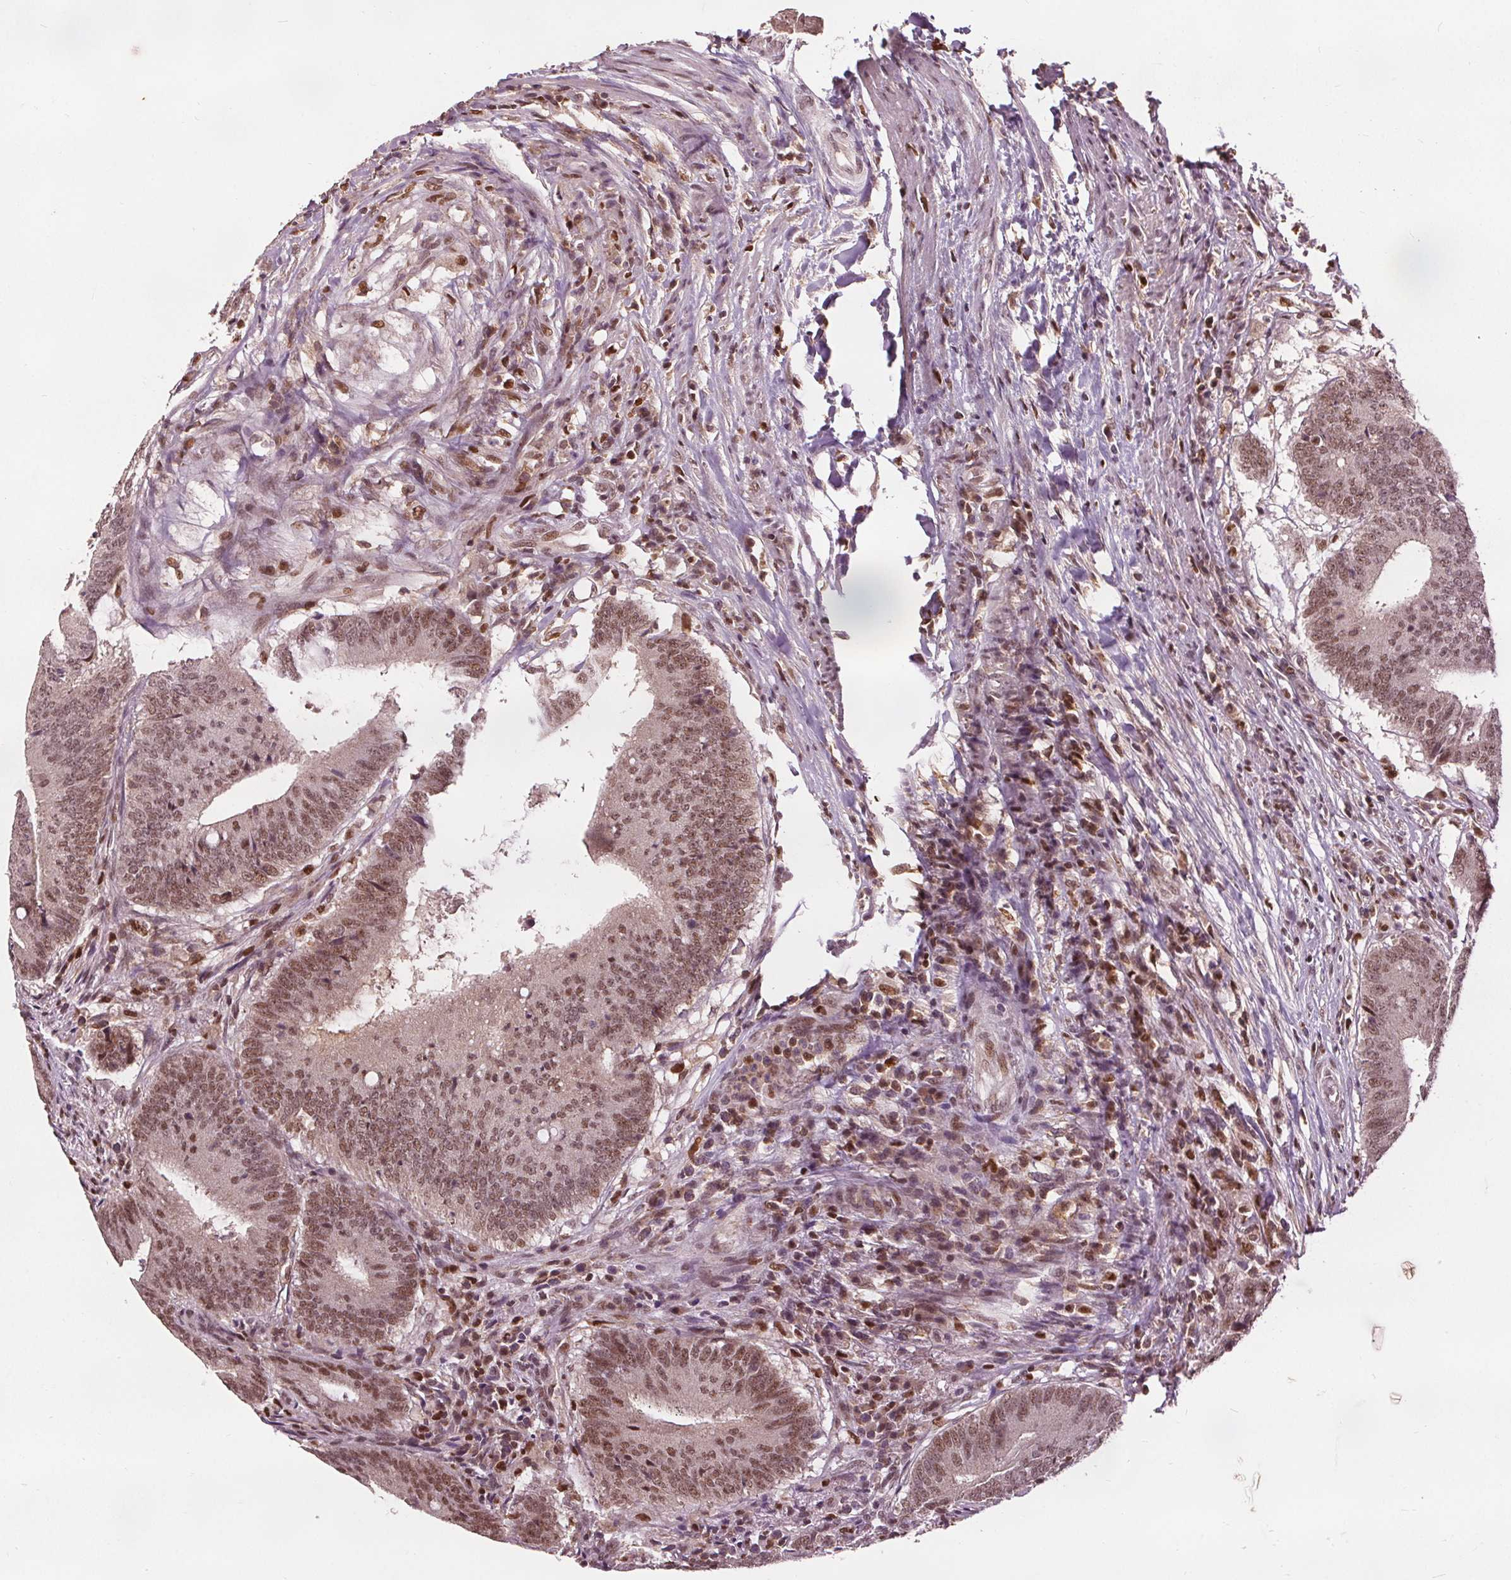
{"staining": {"intensity": "moderate", "quantity": ">75%", "location": "nuclear"}, "tissue": "colorectal cancer", "cell_type": "Tumor cells", "image_type": "cancer", "snomed": [{"axis": "morphology", "description": "Adenocarcinoma, NOS"}, {"axis": "topography", "description": "Colon"}], "caption": "The immunohistochemical stain highlights moderate nuclear expression in tumor cells of colorectal adenocarcinoma tissue.", "gene": "DDX11", "patient": {"sex": "female", "age": 43}}